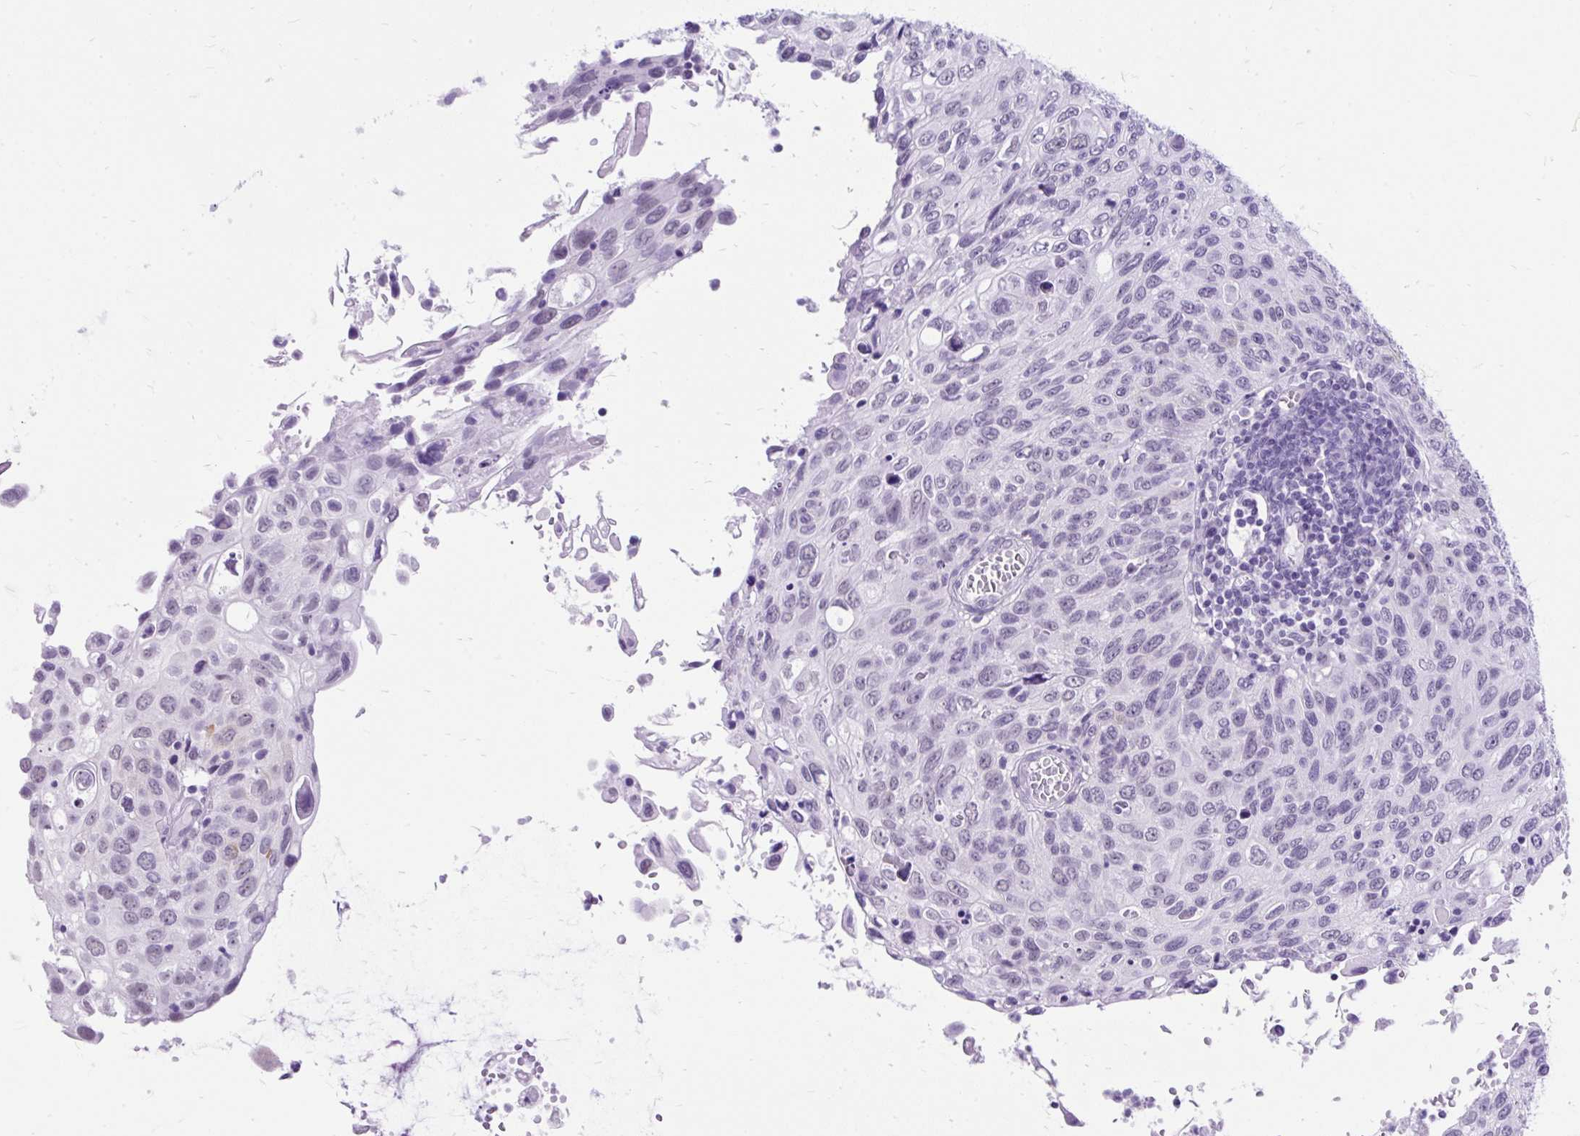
{"staining": {"intensity": "moderate", "quantity": "<25%", "location": "cytoplasmic/membranous"}, "tissue": "cervical cancer", "cell_type": "Tumor cells", "image_type": "cancer", "snomed": [{"axis": "morphology", "description": "Squamous cell carcinoma, NOS"}, {"axis": "topography", "description": "Cervix"}], "caption": "Protein analysis of cervical cancer (squamous cell carcinoma) tissue demonstrates moderate cytoplasmic/membranous staining in approximately <25% of tumor cells.", "gene": "SCGB1A1", "patient": {"sex": "female", "age": 70}}